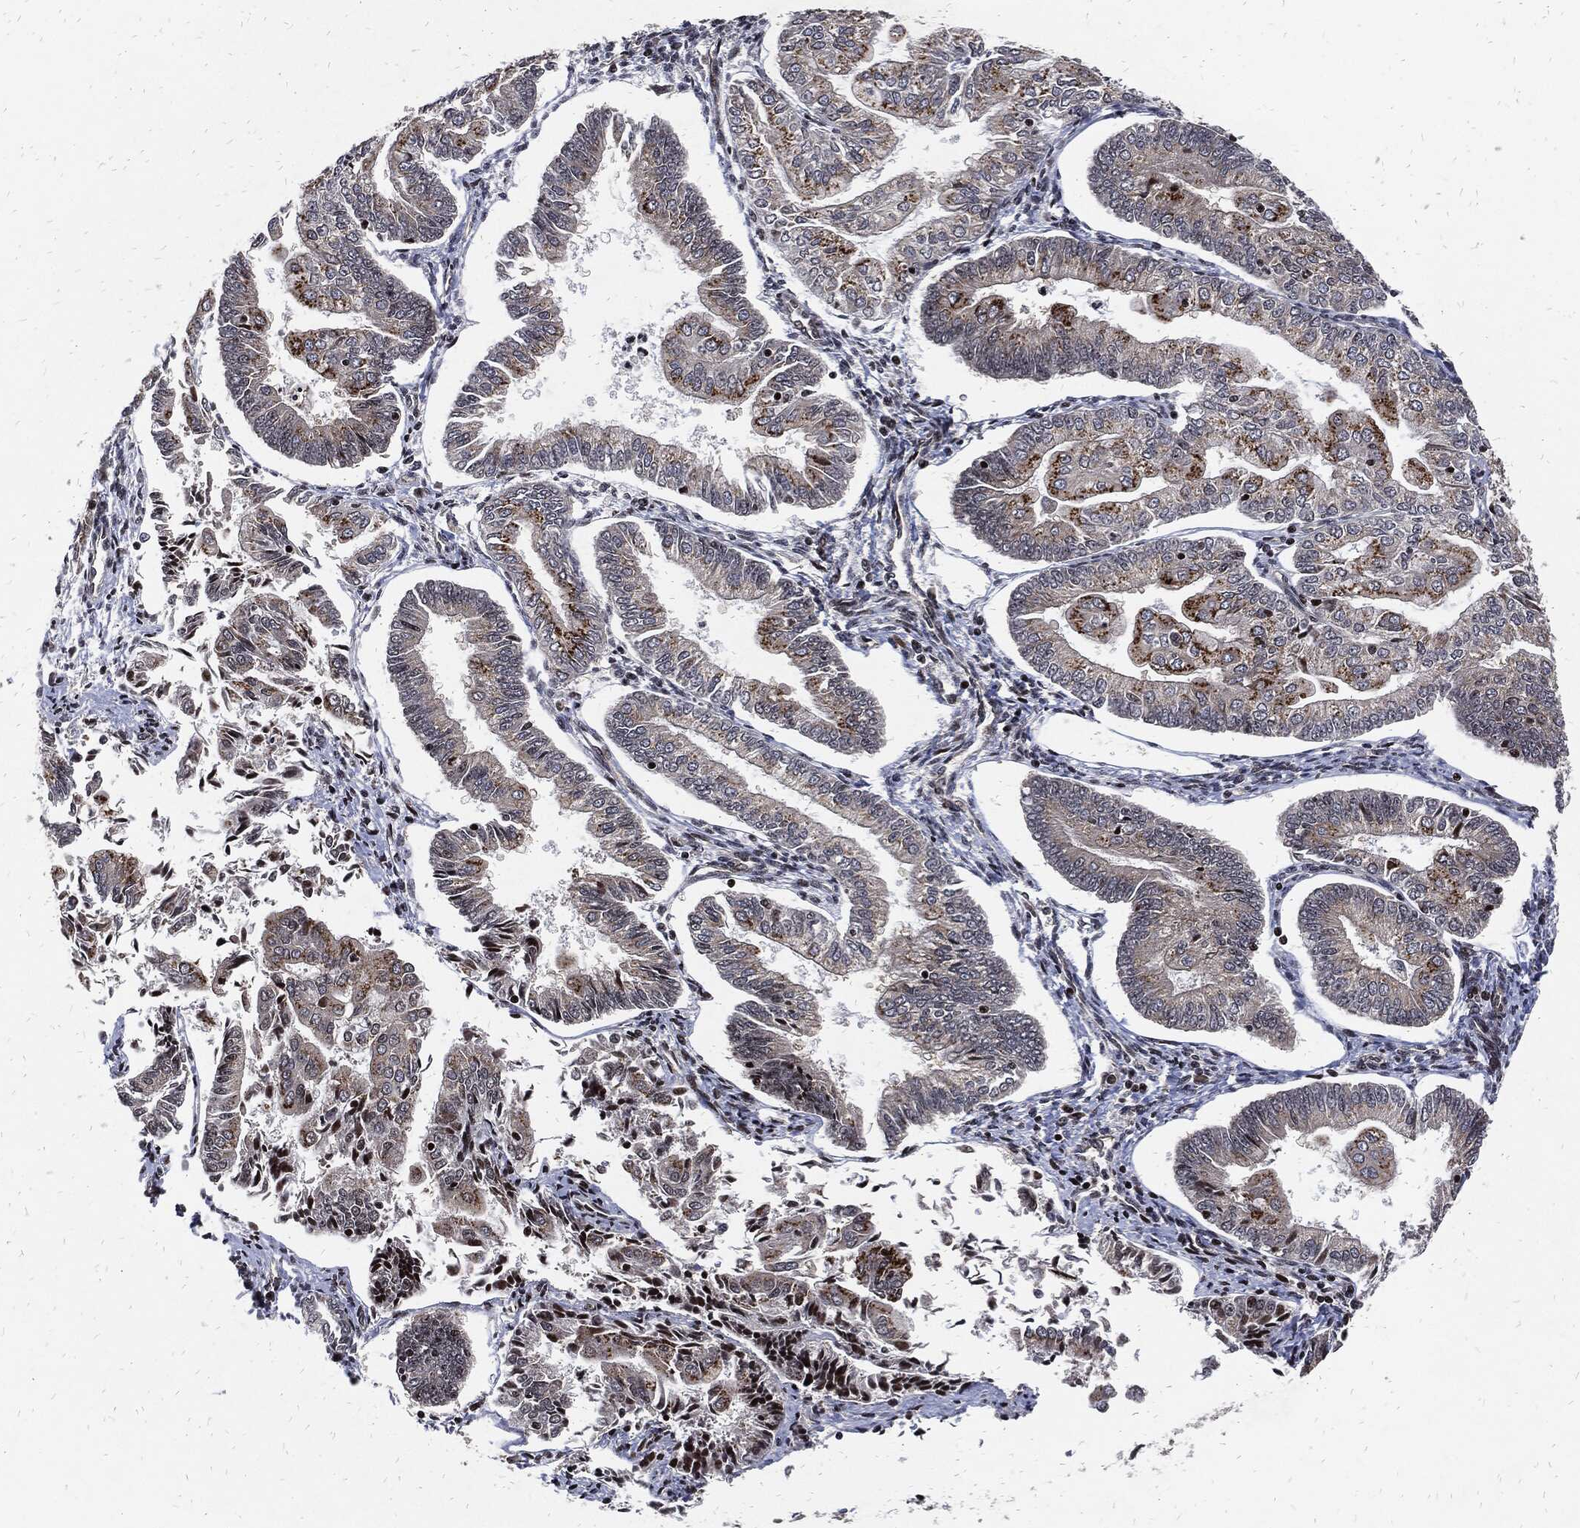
{"staining": {"intensity": "strong", "quantity": "<25%", "location": "cytoplasmic/membranous"}, "tissue": "endometrial cancer", "cell_type": "Tumor cells", "image_type": "cancer", "snomed": [{"axis": "morphology", "description": "Adenocarcinoma, NOS"}, {"axis": "topography", "description": "Endometrium"}], "caption": "Tumor cells display medium levels of strong cytoplasmic/membranous expression in approximately <25% of cells in human adenocarcinoma (endometrial).", "gene": "ZNF775", "patient": {"sex": "female", "age": 56}}